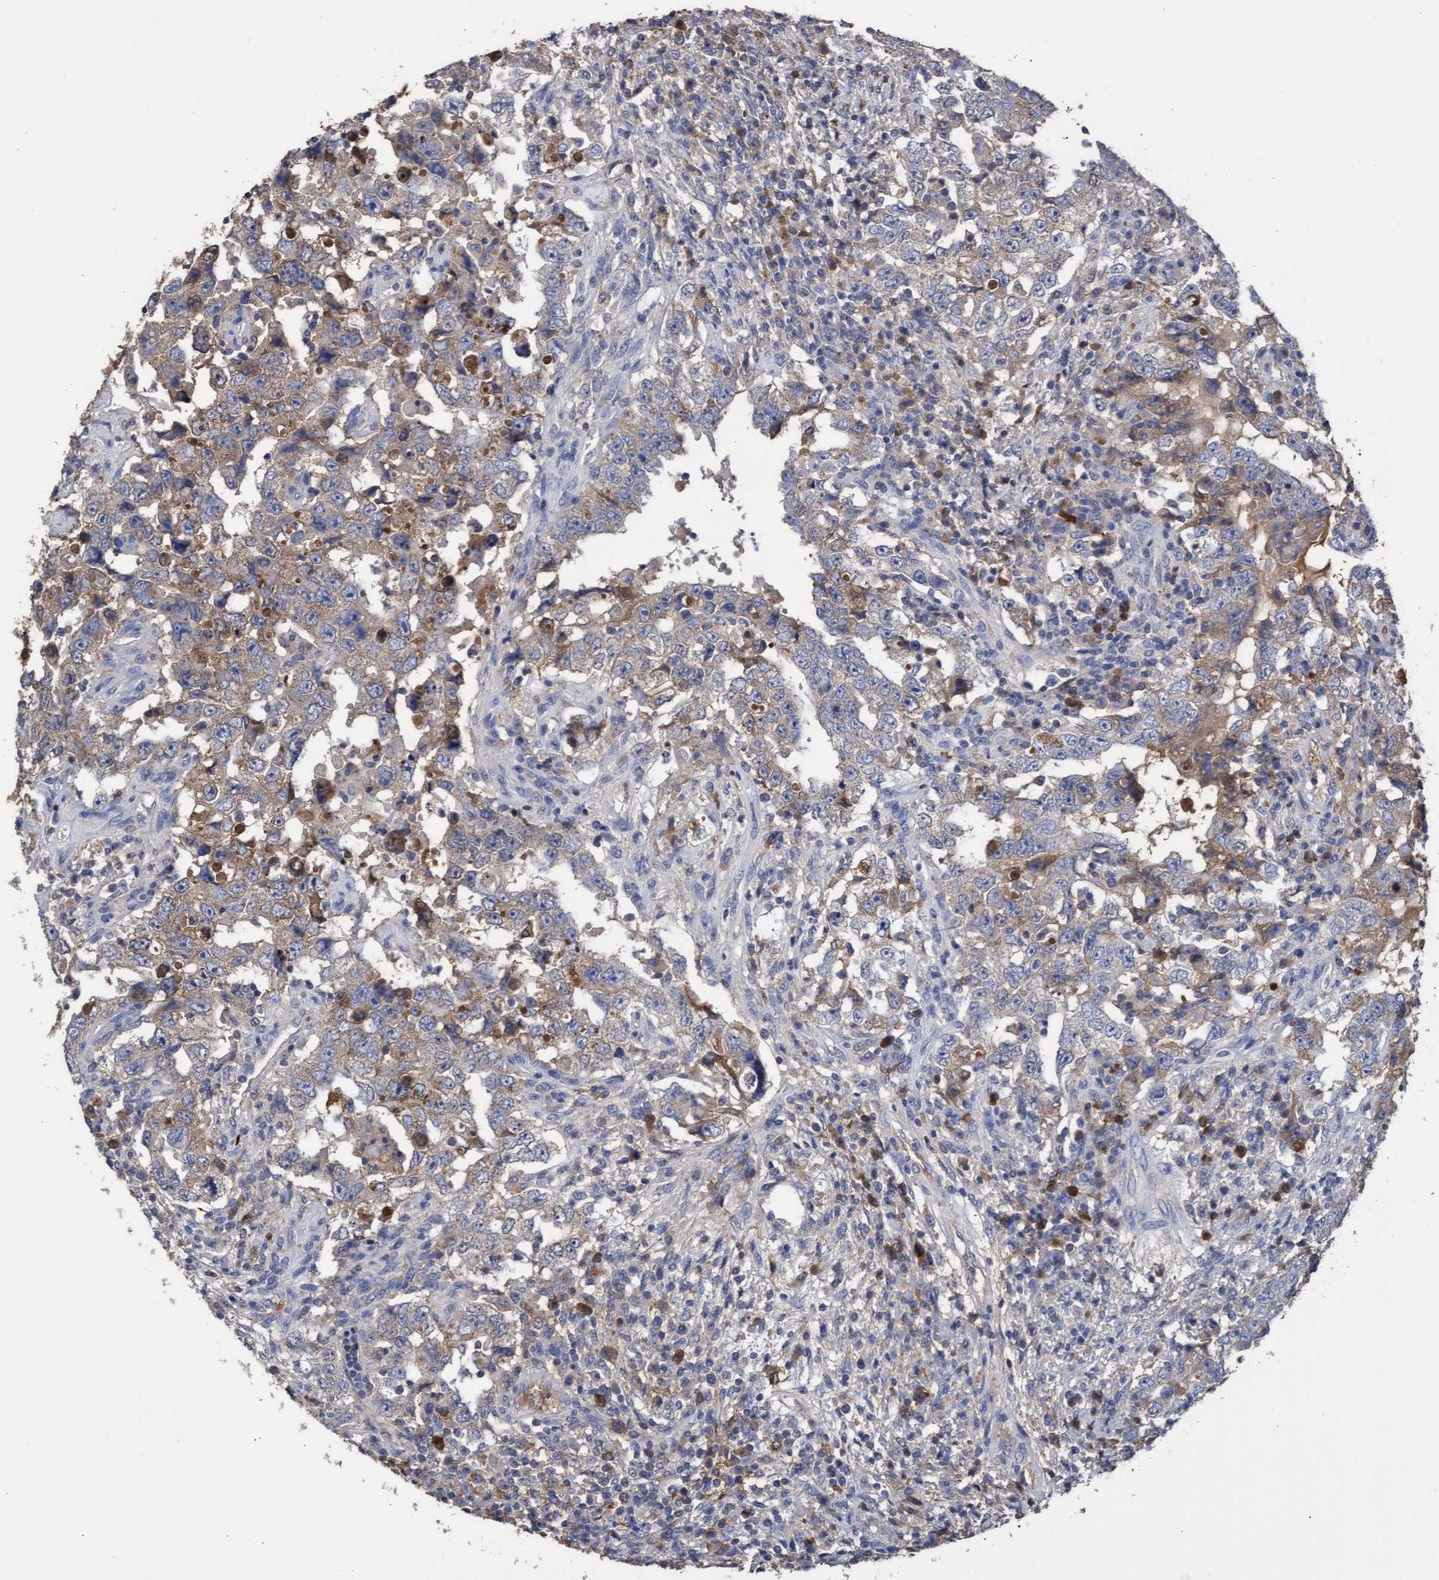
{"staining": {"intensity": "weak", "quantity": ">75%", "location": "cytoplasmic/membranous"}, "tissue": "testis cancer", "cell_type": "Tumor cells", "image_type": "cancer", "snomed": [{"axis": "morphology", "description": "Carcinoma, Embryonal, NOS"}, {"axis": "topography", "description": "Testis"}], "caption": "Testis embryonal carcinoma tissue demonstrates weak cytoplasmic/membranous positivity in approximately >75% of tumor cells (IHC, brightfield microscopy, high magnification).", "gene": "GPR39", "patient": {"sex": "male", "age": 26}}